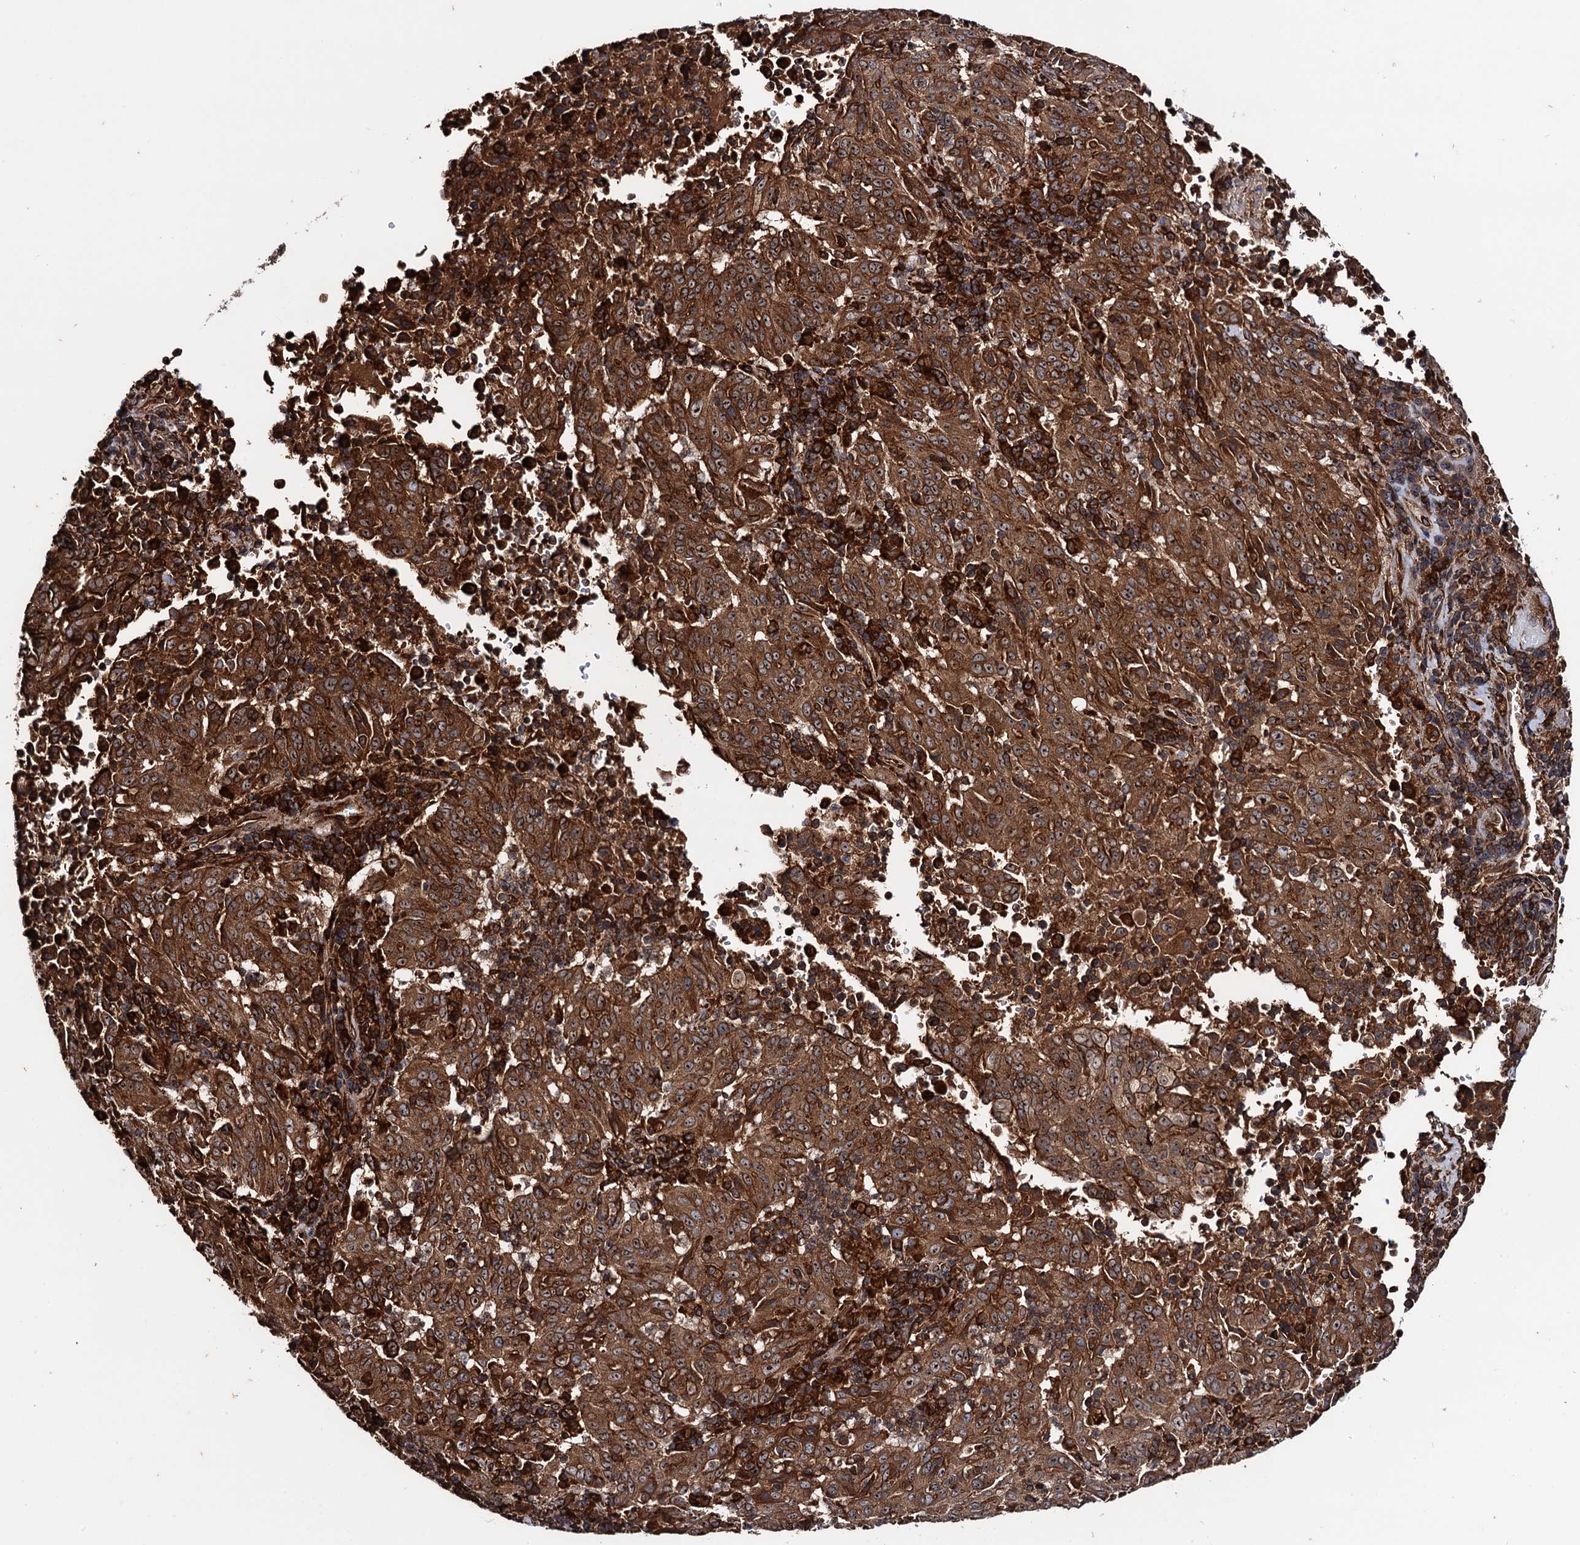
{"staining": {"intensity": "strong", "quantity": ">75%", "location": "cytoplasmic/membranous,nuclear"}, "tissue": "pancreatic cancer", "cell_type": "Tumor cells", "image_type": "cancer", "snomed": [{"axis": "morphology", "description": "Adenocarcinoma, NOS"}, {"axis": "topography", "description": "Pancreas"}], "caption": "Immunohistochemical staining of human pancreatic cancer shows high levels of strong cytoplasmic/membranous and nuclear protein staining in approximately >75% of tumor cells.", "gene": "BORA", "patient": {"sex": "male", "age": 63}}